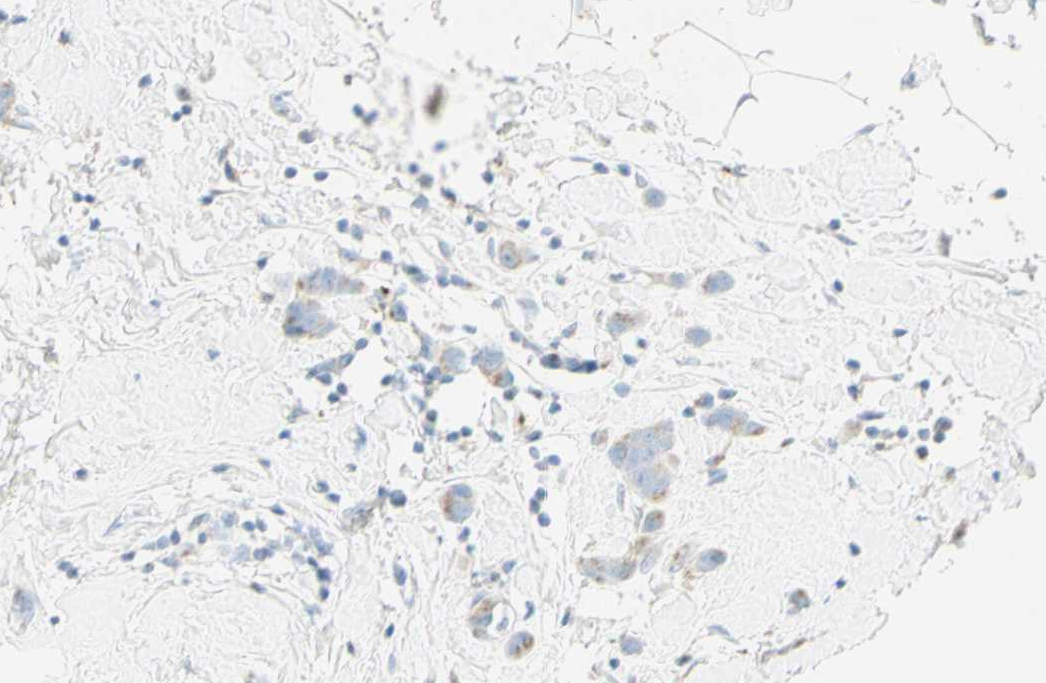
{"staining": {"intensity": "weak", "quantity": "25%-75%", "location": "cytoplasmic/membranous"}, "tissue": "breast cancer", "cell_type": "Tumor cells", "image_type": "cancer", "snomed": [{"axis": "morphology", "description": "Normal tissue, NOS"}, {"axis": "morphology", "description": "Duct carcinoma"}, {"axis": "topography", "description": "Breast"}], "caption": "Protein analysis of breast invasive ductal carcinoma tissue exhibits weak cytoplasmic/membranous staining in about 25%-75% of tumor cells.", "gene": "MANEA", "patient": {"sex": "female", "age": 50}}